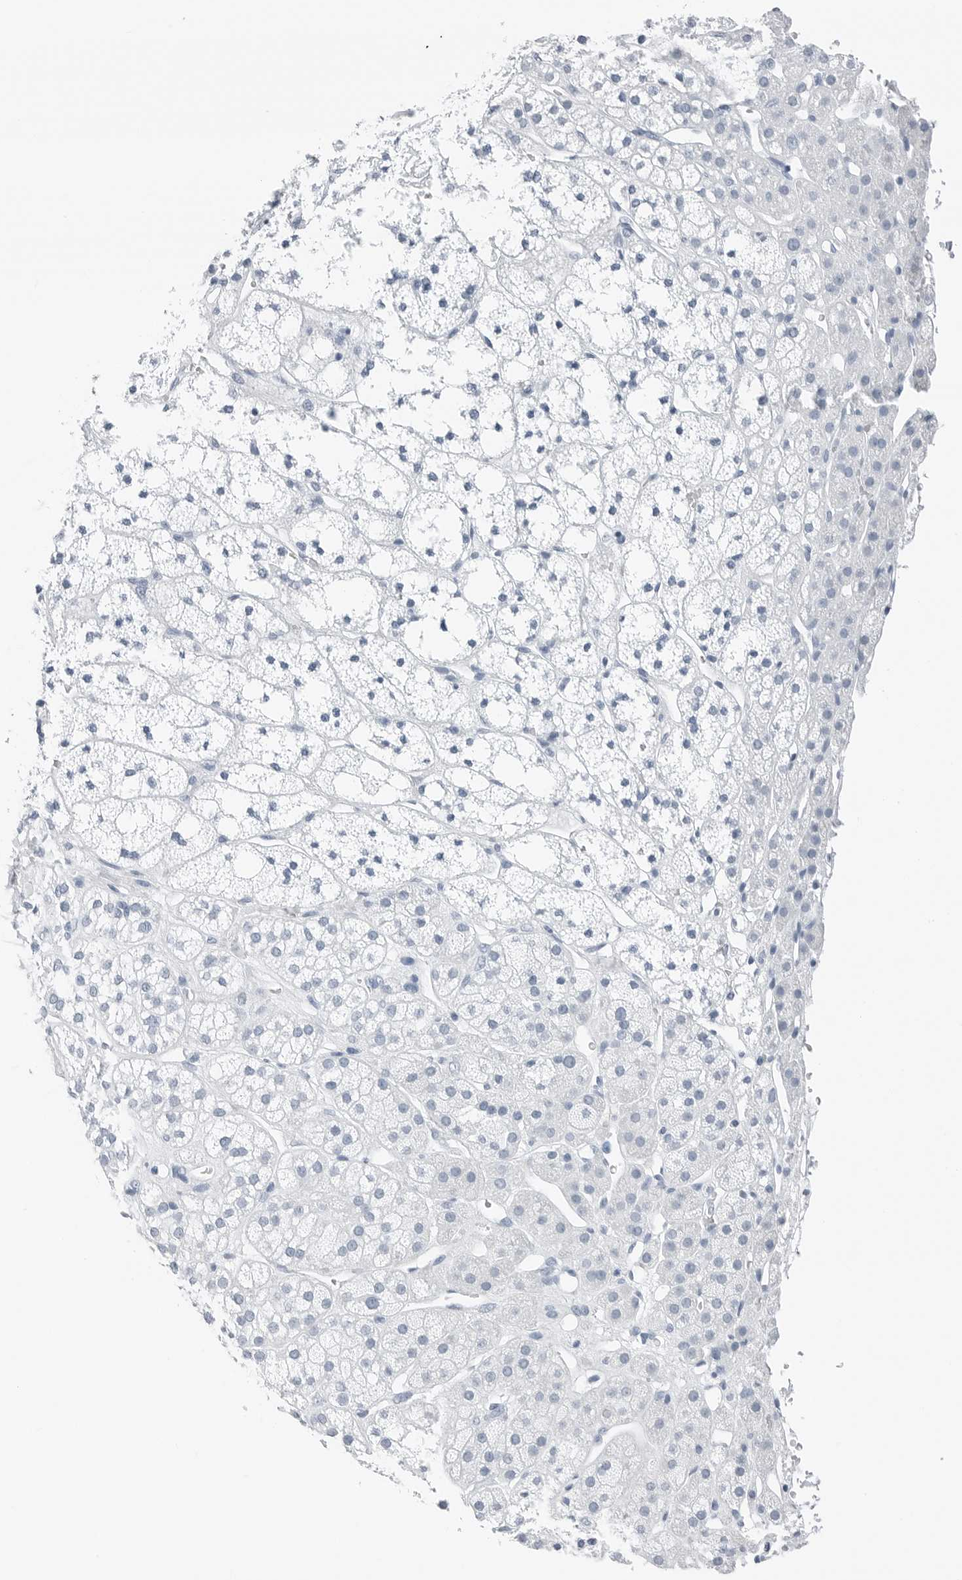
{"staining": {"intensity": "negative", "quantity": "none", "location": "none"}, "tissue": "adrenal gland", "cell_type": "Glandular cells", "image_type": "normal", "snomed": [{"axis": "morphology", "description": "Normal tissue, NOS"}, {"axis": "topography", "description": "Adrenal gland"}], "caption": "There is no significant positivity in glandular cells of adrenal gland. (Stains: DAB (3,3'-diaminobenzidine) immunohistochemistry (IHC) with hematoxylin counter stain, Microscopy: brightfield microscopy at high magnification).", "gene": "SLPI", "patient": {"sex": "male", "age": 56}}